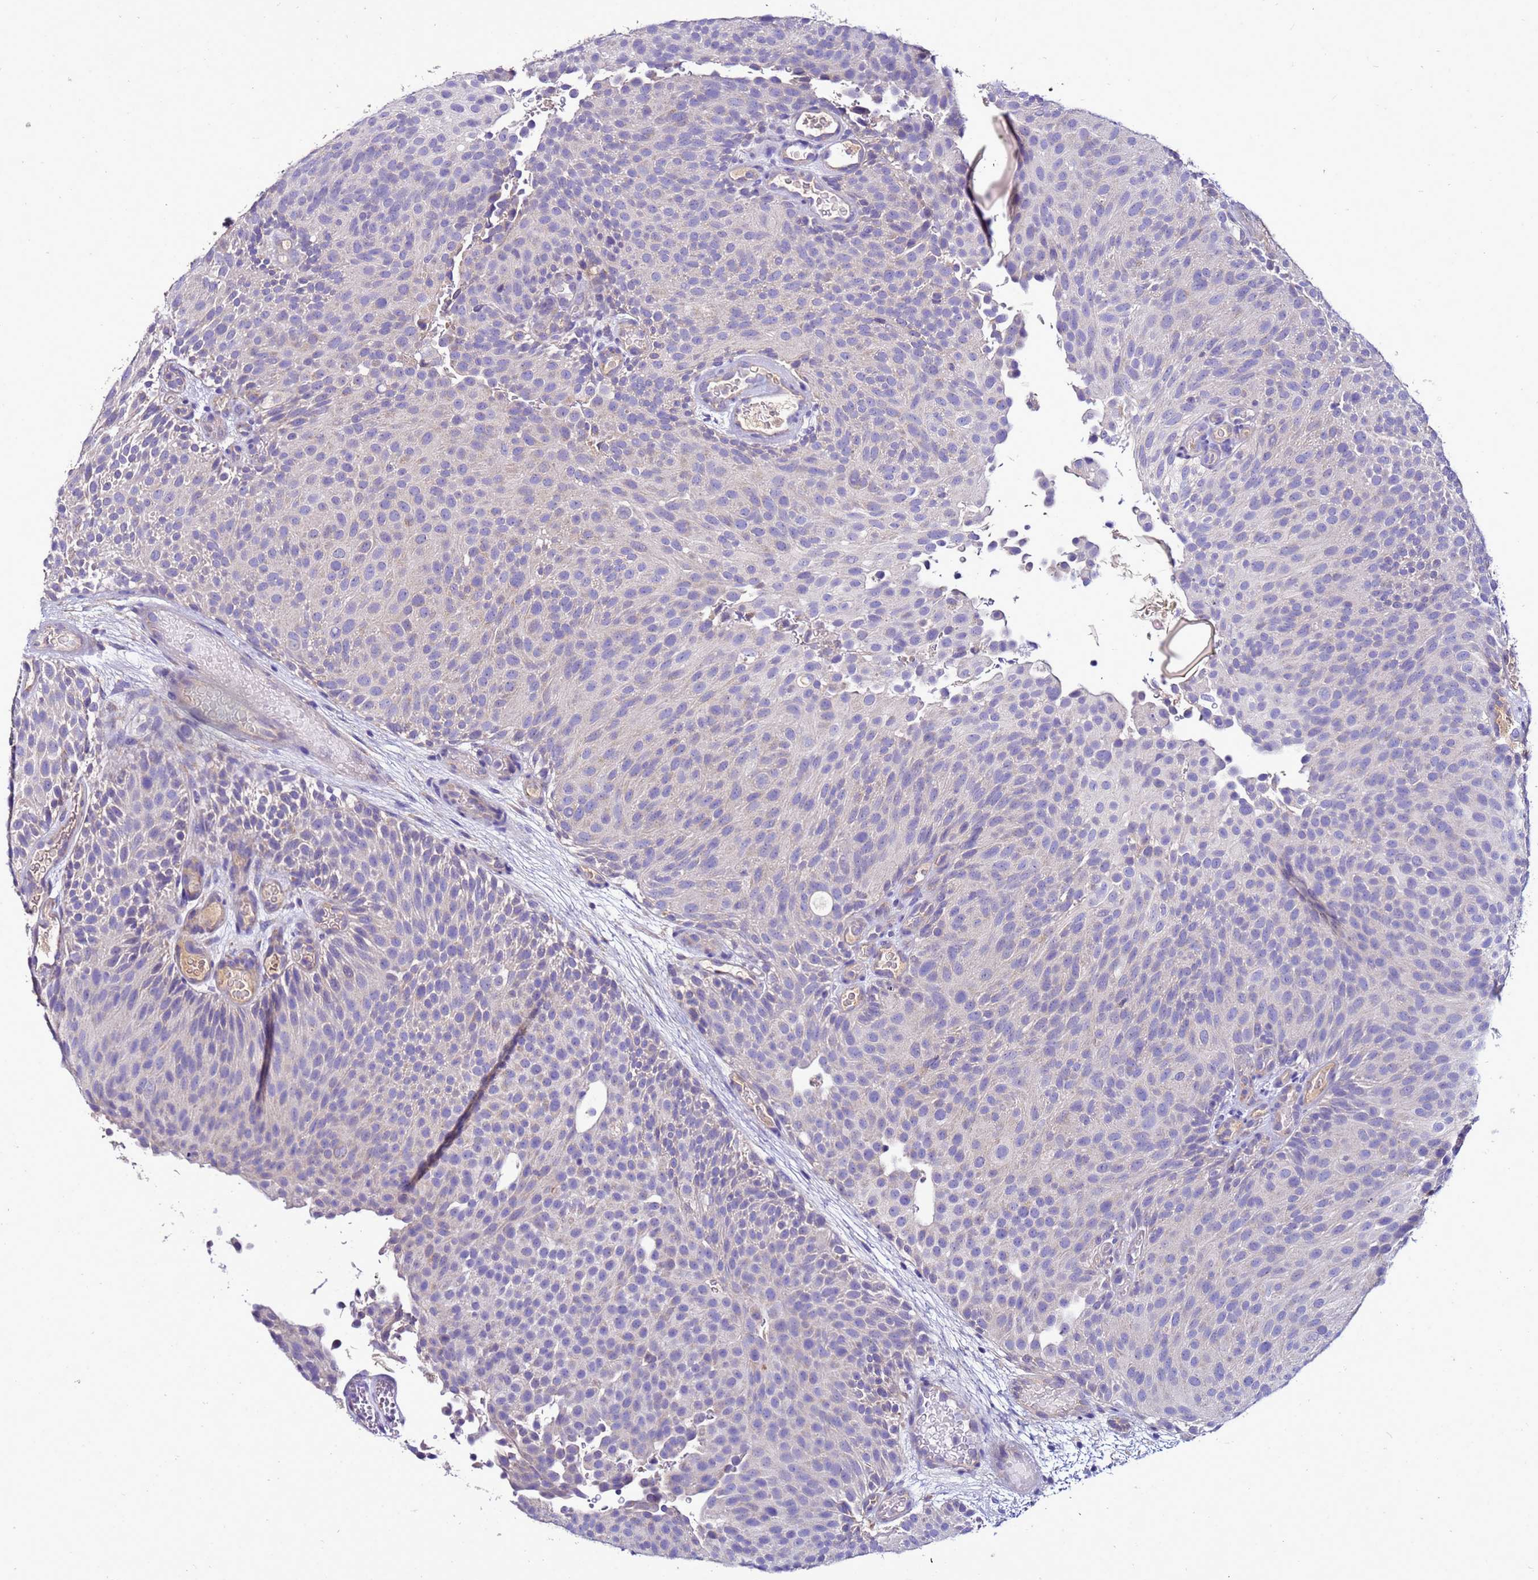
{"staining": {"intensity": "negative", "quantity": "none", "location": "none"}, "tissue": "urothelial cancer", "cell_type": "Tumor cells", "image_type": "cancer", "snomed": [{"axis": "morphology", "description": "Urothelial carcinoma, Low grade"}, {"axis": "topography", "description": "Urinary bladder"}], "caption": "An image of human urothelial cancer is negative for staining in tumor cells.", "gene": "ANTKMT", "patient": {"sex": "male", "age": 78}}